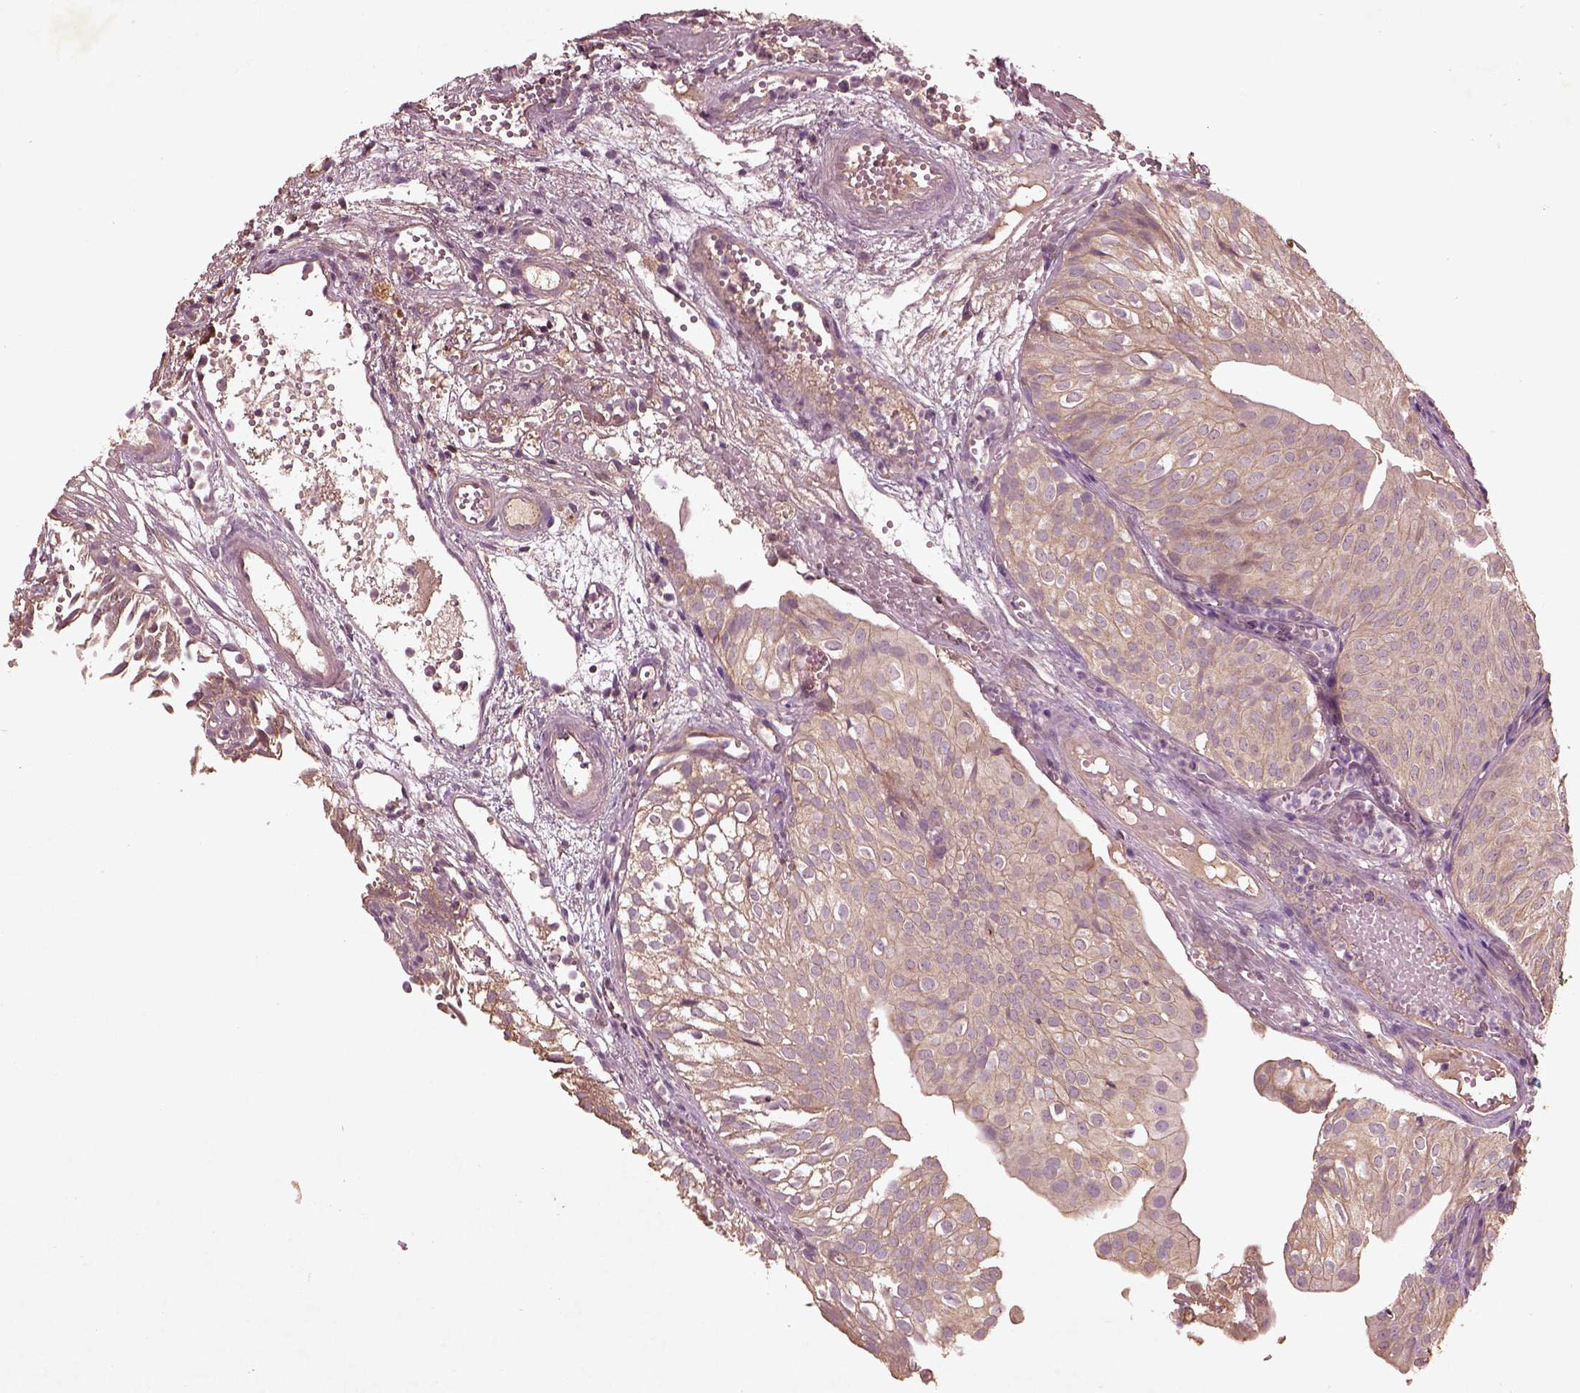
{"staining": {"intensity": "weak", "quantity": ">75%", "location": "cytoplasmic/membranous"}, "tissue": "urothelial cancer", "cell_type": "Tumor cells", "image_type": "cancer", "snomed": [{"axis": "morphology", "description": "Urothelial carcinoma, Low grade"}, {"axis": "topography", "description": "Urinary bladder"}], "caption": "DAB (3,3'-diaminobenzidine) immunohistochemical staining of human low-grade urothelial carcinoma shows weak cytoplasmic/membranous protein expression in approximately >75% of tumor cells.", "gene": "FAM234A", "patient": {"sex": "male", "age": 72}}